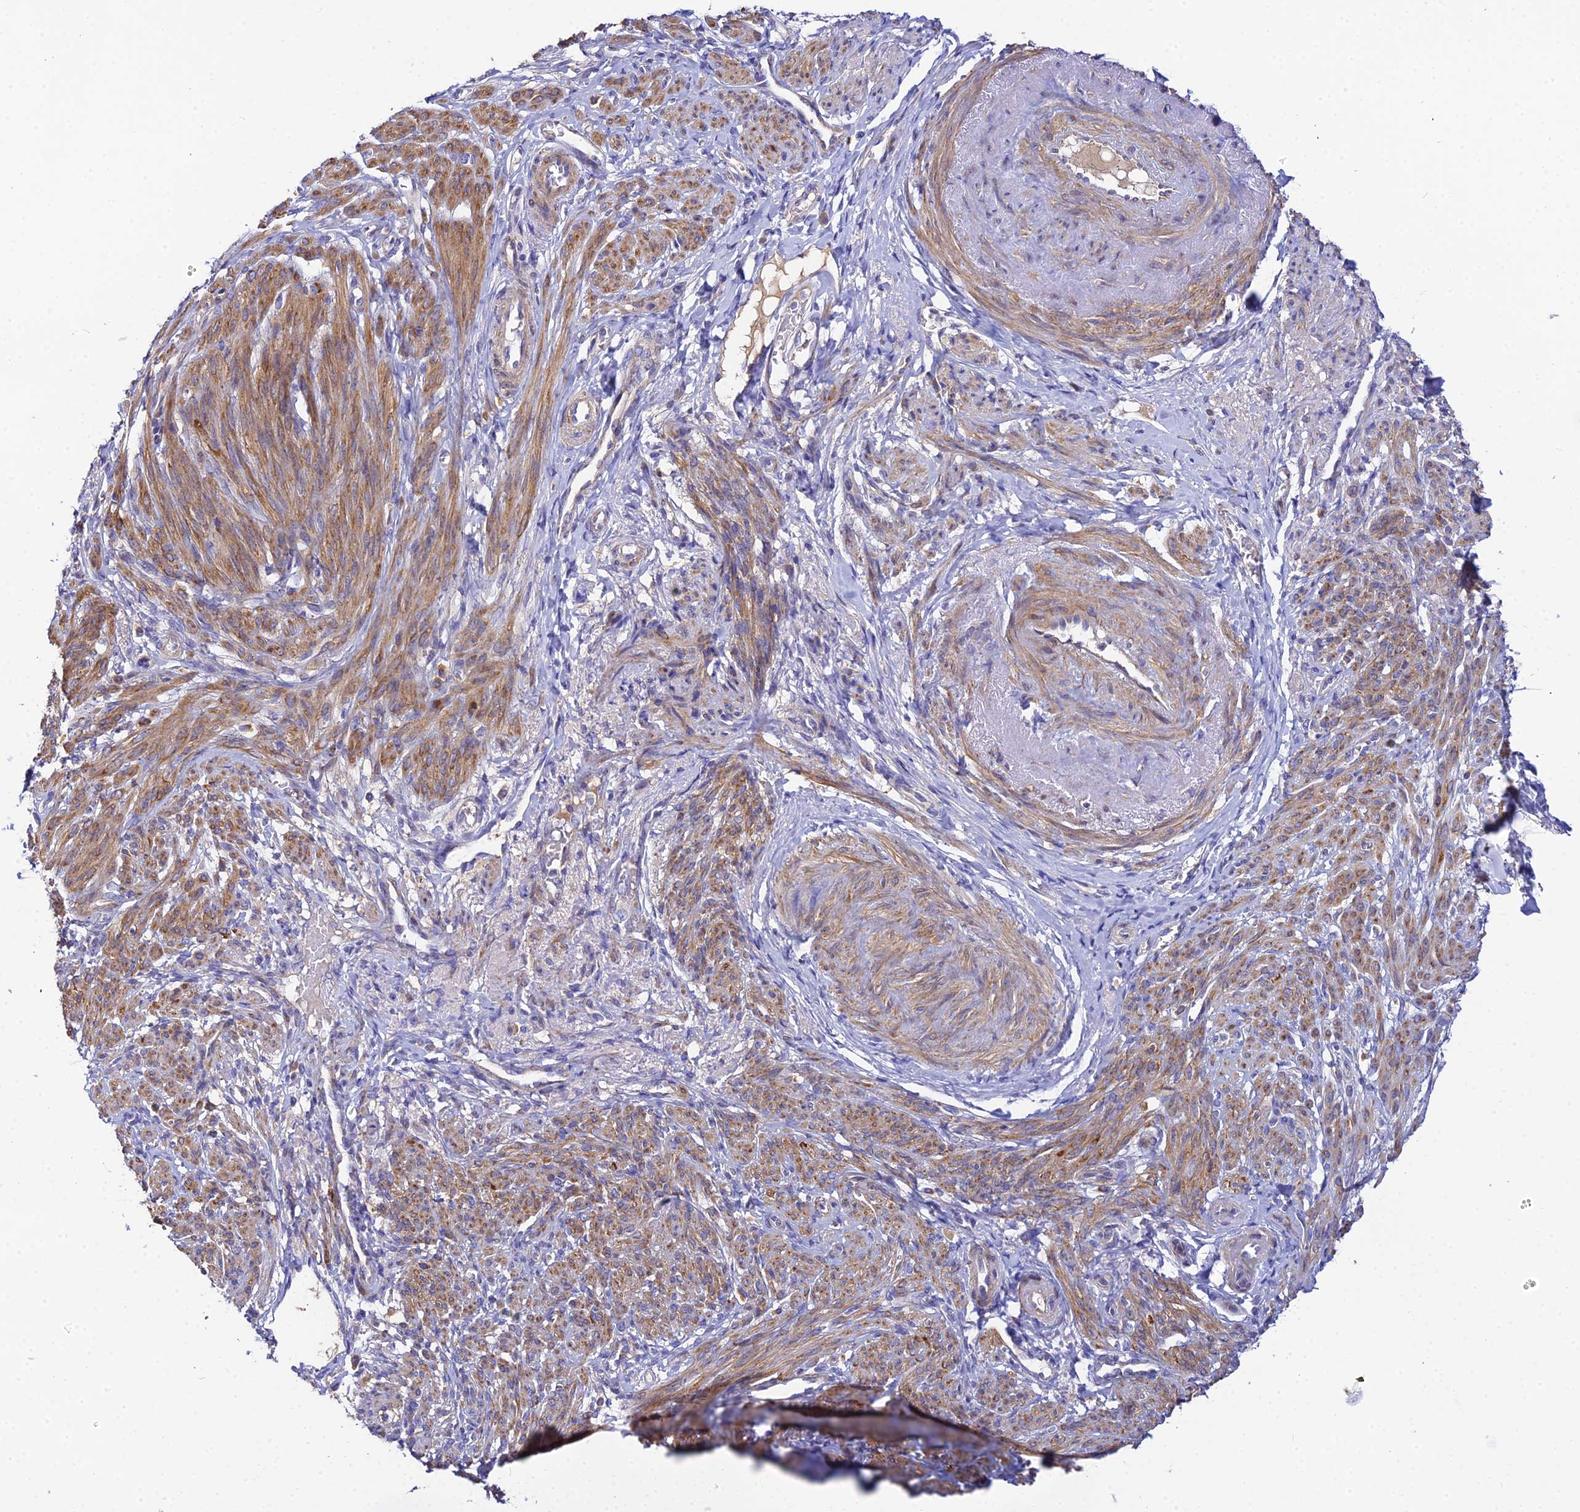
{"staining": {"intensity": "moderate", "quantity": "25%-75%", "location": "cytoplasmic/membranous"}, "tissue": "smooth muscle", "cell_type": "Smooth muscle cells", "image_type": "normal", "snomed": [{"axis": "morphology", "description": "Normal tissue, NOS"}, {"axis": "topography", "description": "Smooth muscle"}], "caption": "Unremarkable smooth muscle demonstrates moderate cytoplasmic/membranous staining in about 25%-75% of smooth muscle cells, visualized by immunohistochemistry.", "gene": "ACOT1", "patient": {"sex": "female", "age": 39}}